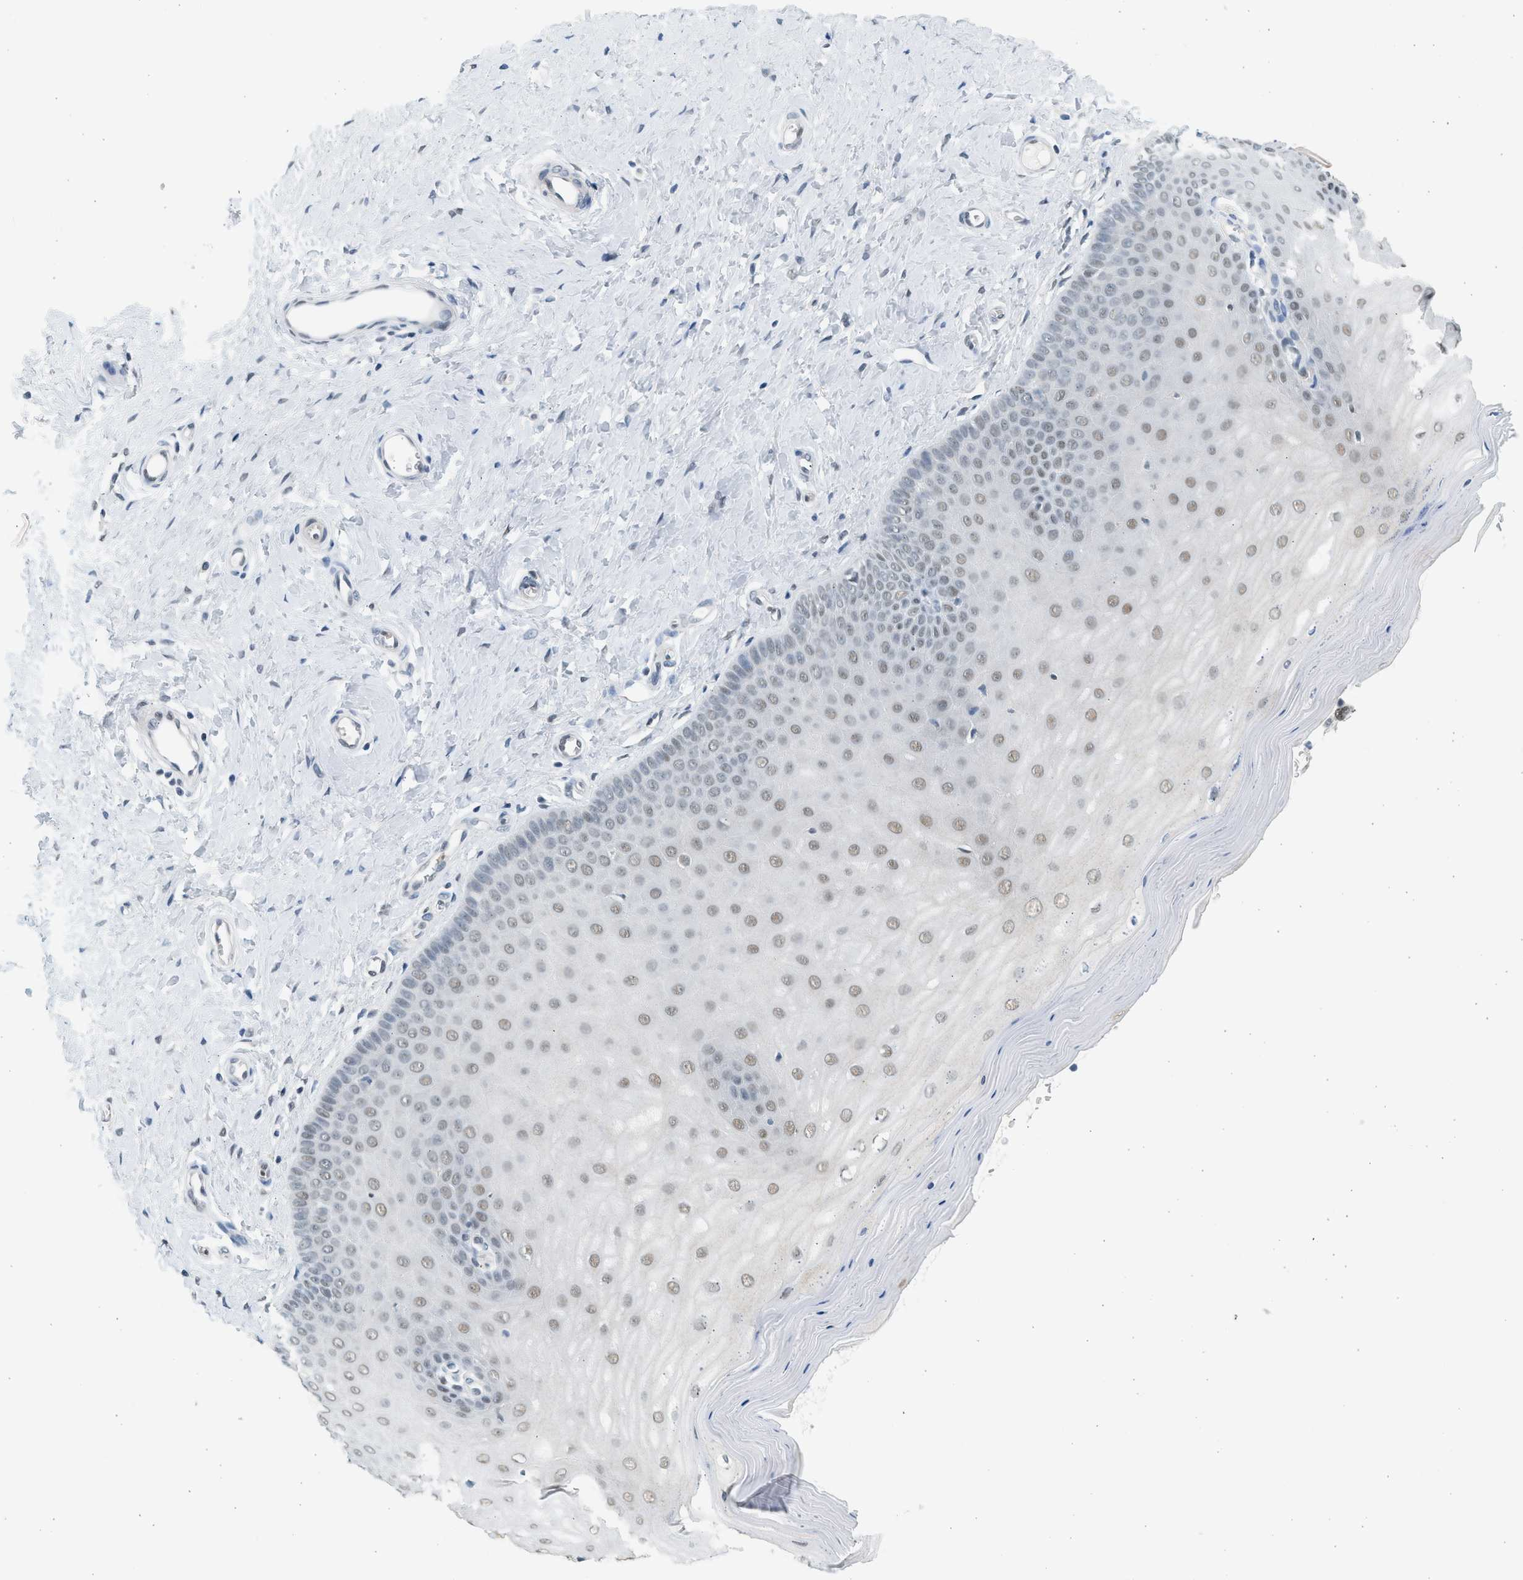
{"staining": {"intensity": "weak", "quantity": "<25%", "location": "nuclear"}, "tissue": "cervix", "cell_type": "Squamous epithelial cells", "image_type": "normal", "snomed": [{"axis": "morphology", "description": "Normal tissue, NOS"}, {"axis": "topography", "description": "Cervix"}], "caption": "Protein analysis of normal cervix displays no significant expression in squamous epithelial cells. (Stains: DAB IHC with hematoxylin counter stain, Microscopy: brightfield microscopy at high magnification).", "gene": "HIPK1", "patient": {"sex": "female", "age": 55}}